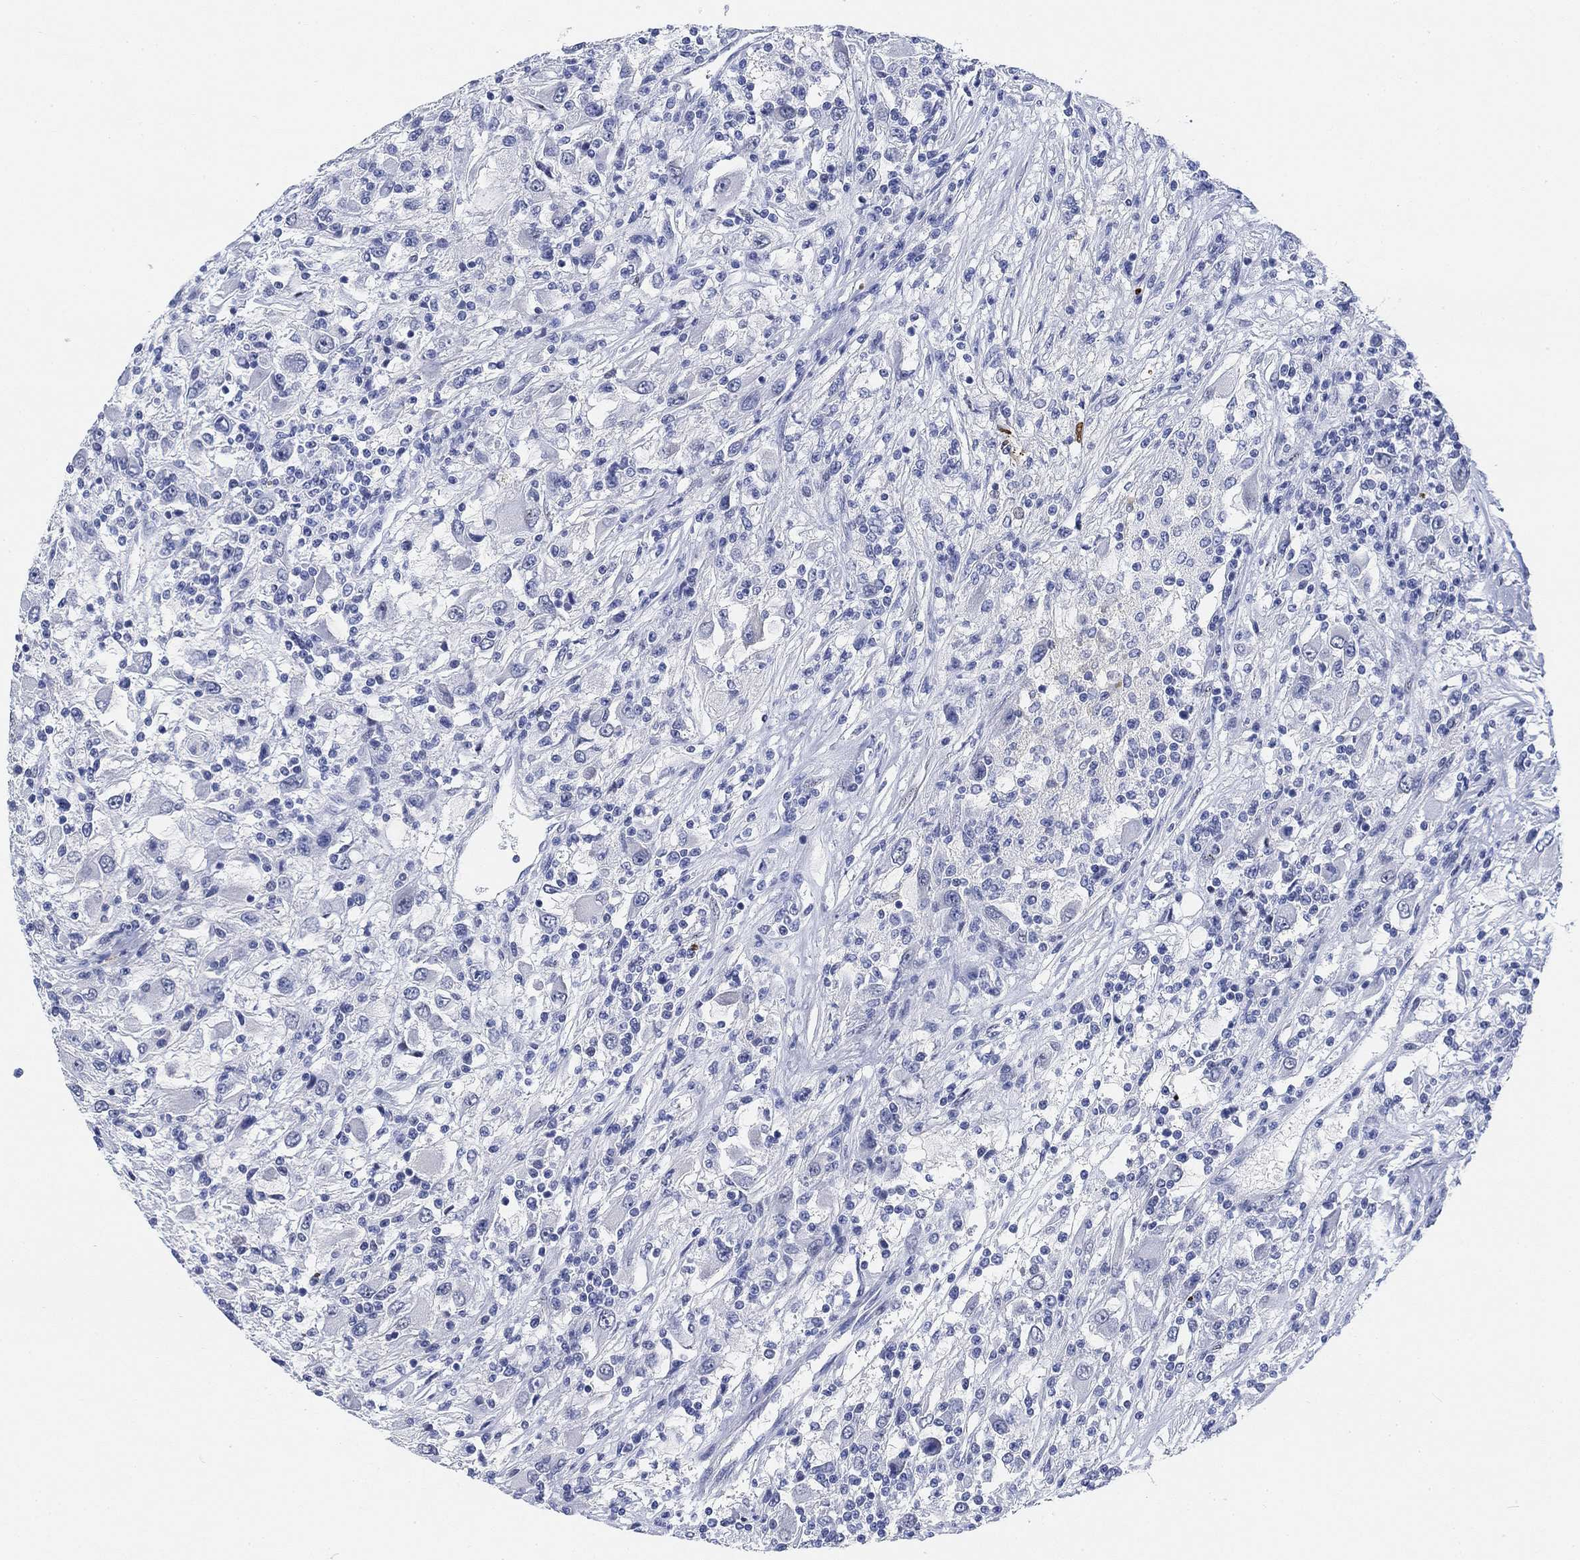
{"staining": {"intensity": "negative", "quantity": "none", "location": "none"}, "tissue": "renal cancer", "cell_type": "Tumor cells", "image_type": "cancer", "snomed": [{"axis": "morphology", "description": "Adenocarcinoma, NOS"}, {"axis": "topography", "description": "Kidney"}], "caption": "Immunohistochemistry of human adenocarcinoma (renal) reveals no staining in tumor cells. Brightfield microscopy of immunohistochemistry (IHC) stained with DAB (brown) and hematoxylin (blue), captured at high magnification.", "gene": "PAX6", "patient": {"sex": "female", "age": 67}}